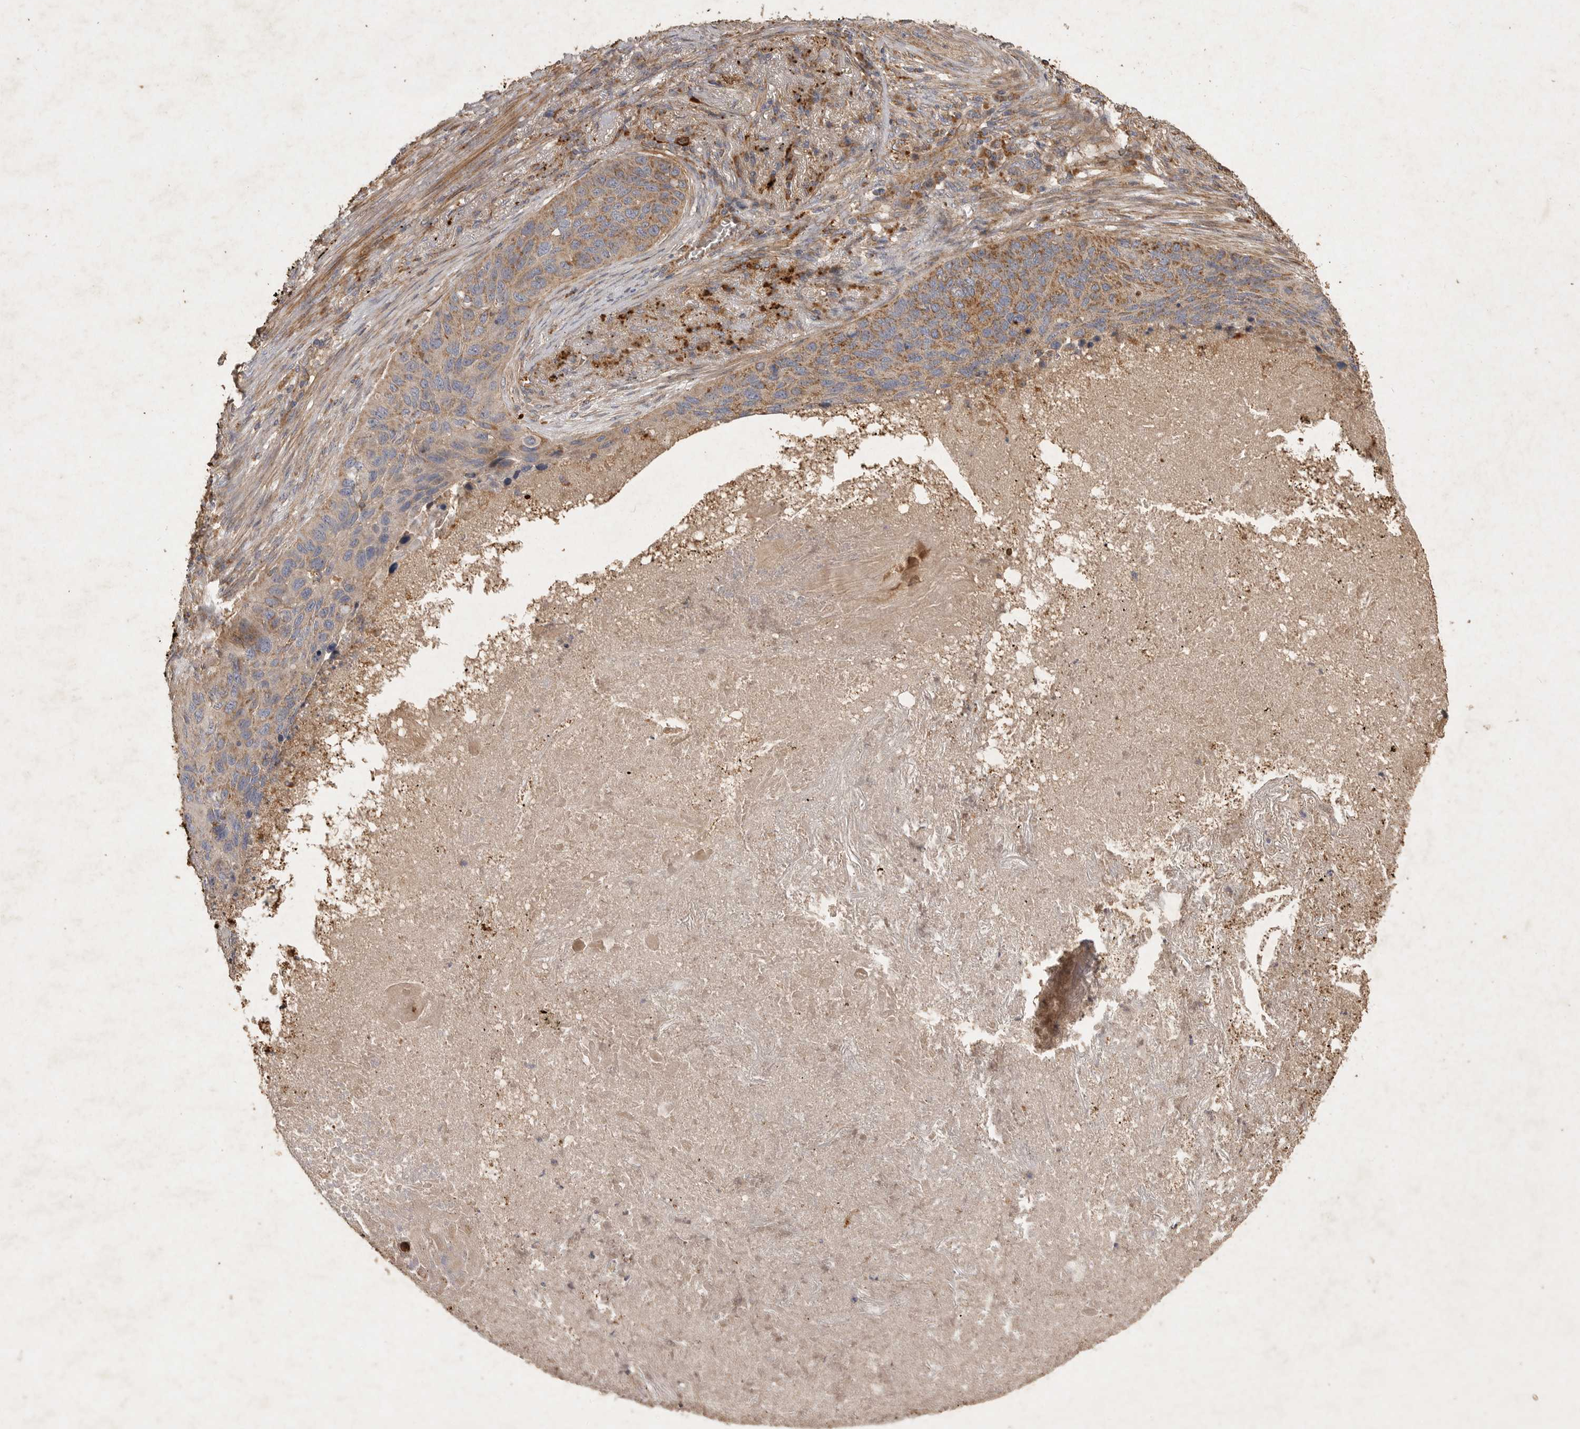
{"staining": {"intensity": "moderate", "quantity": ">75%", "location": "cytoplasmic/membranous"}, "tissue": "lung cancer", "cell_type": "Tumor cells", "image_type": "cancer", "snomed": [{"axis": "morphology", "description": "Squamous cell carcinoma, NOS"}, {"axis": "topography", "description": "Lung"}], "caption": "Brown immunohistochemical staining in human squamous cell carcinoma (lung) exhibits moderate cytoplasmic/membranous expression in approximately >75% of tumor cells.", "gene": "MRPL41", "patient": {"sex": "female", "age": 63}}